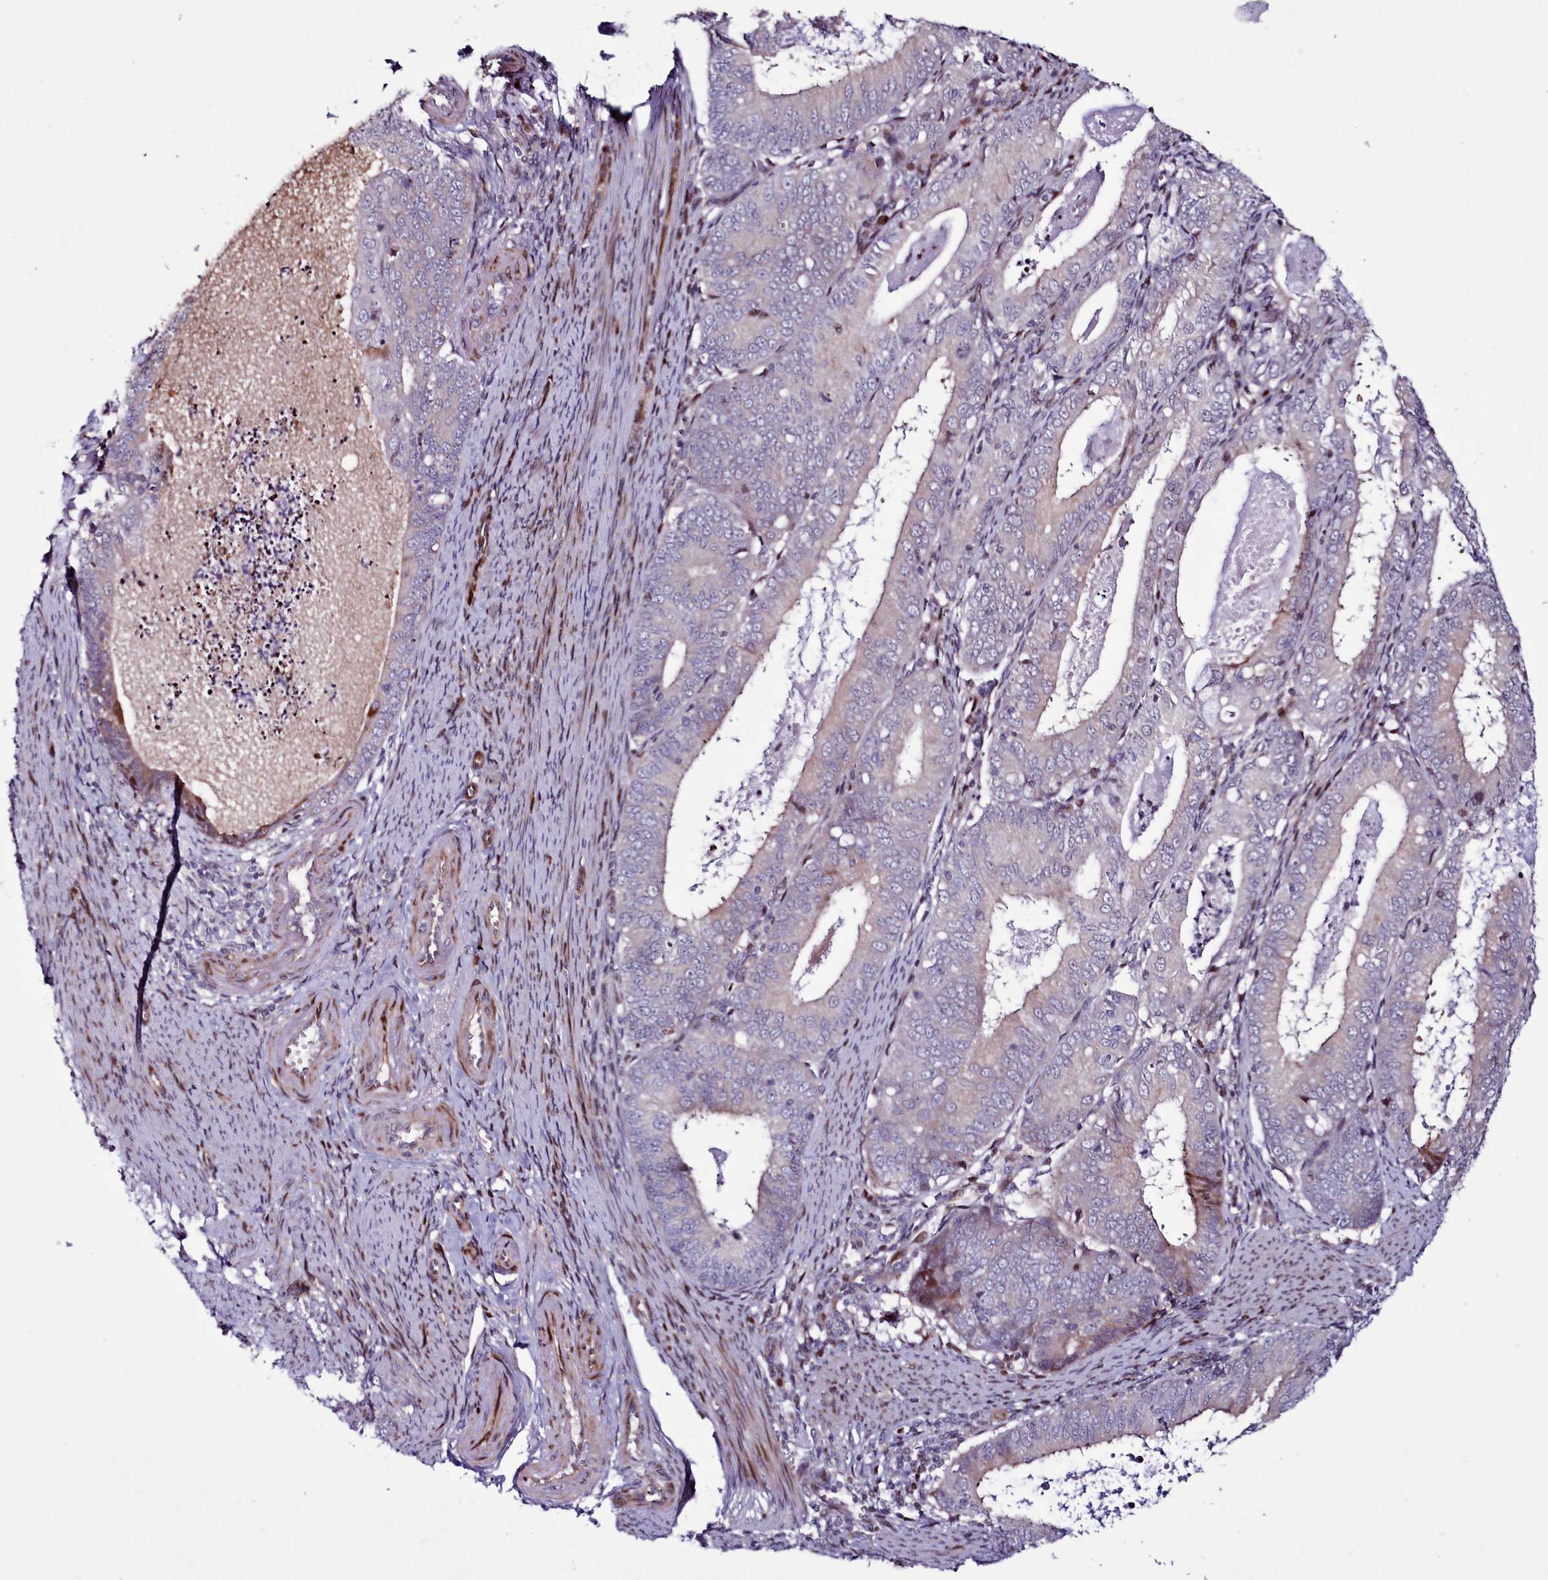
{"staining": {"intensity": "negative", "quantity": "none", "location": "none"}, "tissue": "endometrial cancer", "cell_type": "Tumor cells", "image_type": "cancer", "snomed": [{"axis": "morphology", "description": "Adenocarcinoma, NOS"}, {"axis": "topography", "description": "Endometrium"}], "caption": "Endometrial cancer was stained to show a protein in brown. There is no significant positivity in tumor cells. (Stains: DAB IHC with hematoxylin counter stain, Microscopy: brightfield microscopy at high magnification).", "gene": "WBP11", "patient": {"sex": "female", "age": 57}}